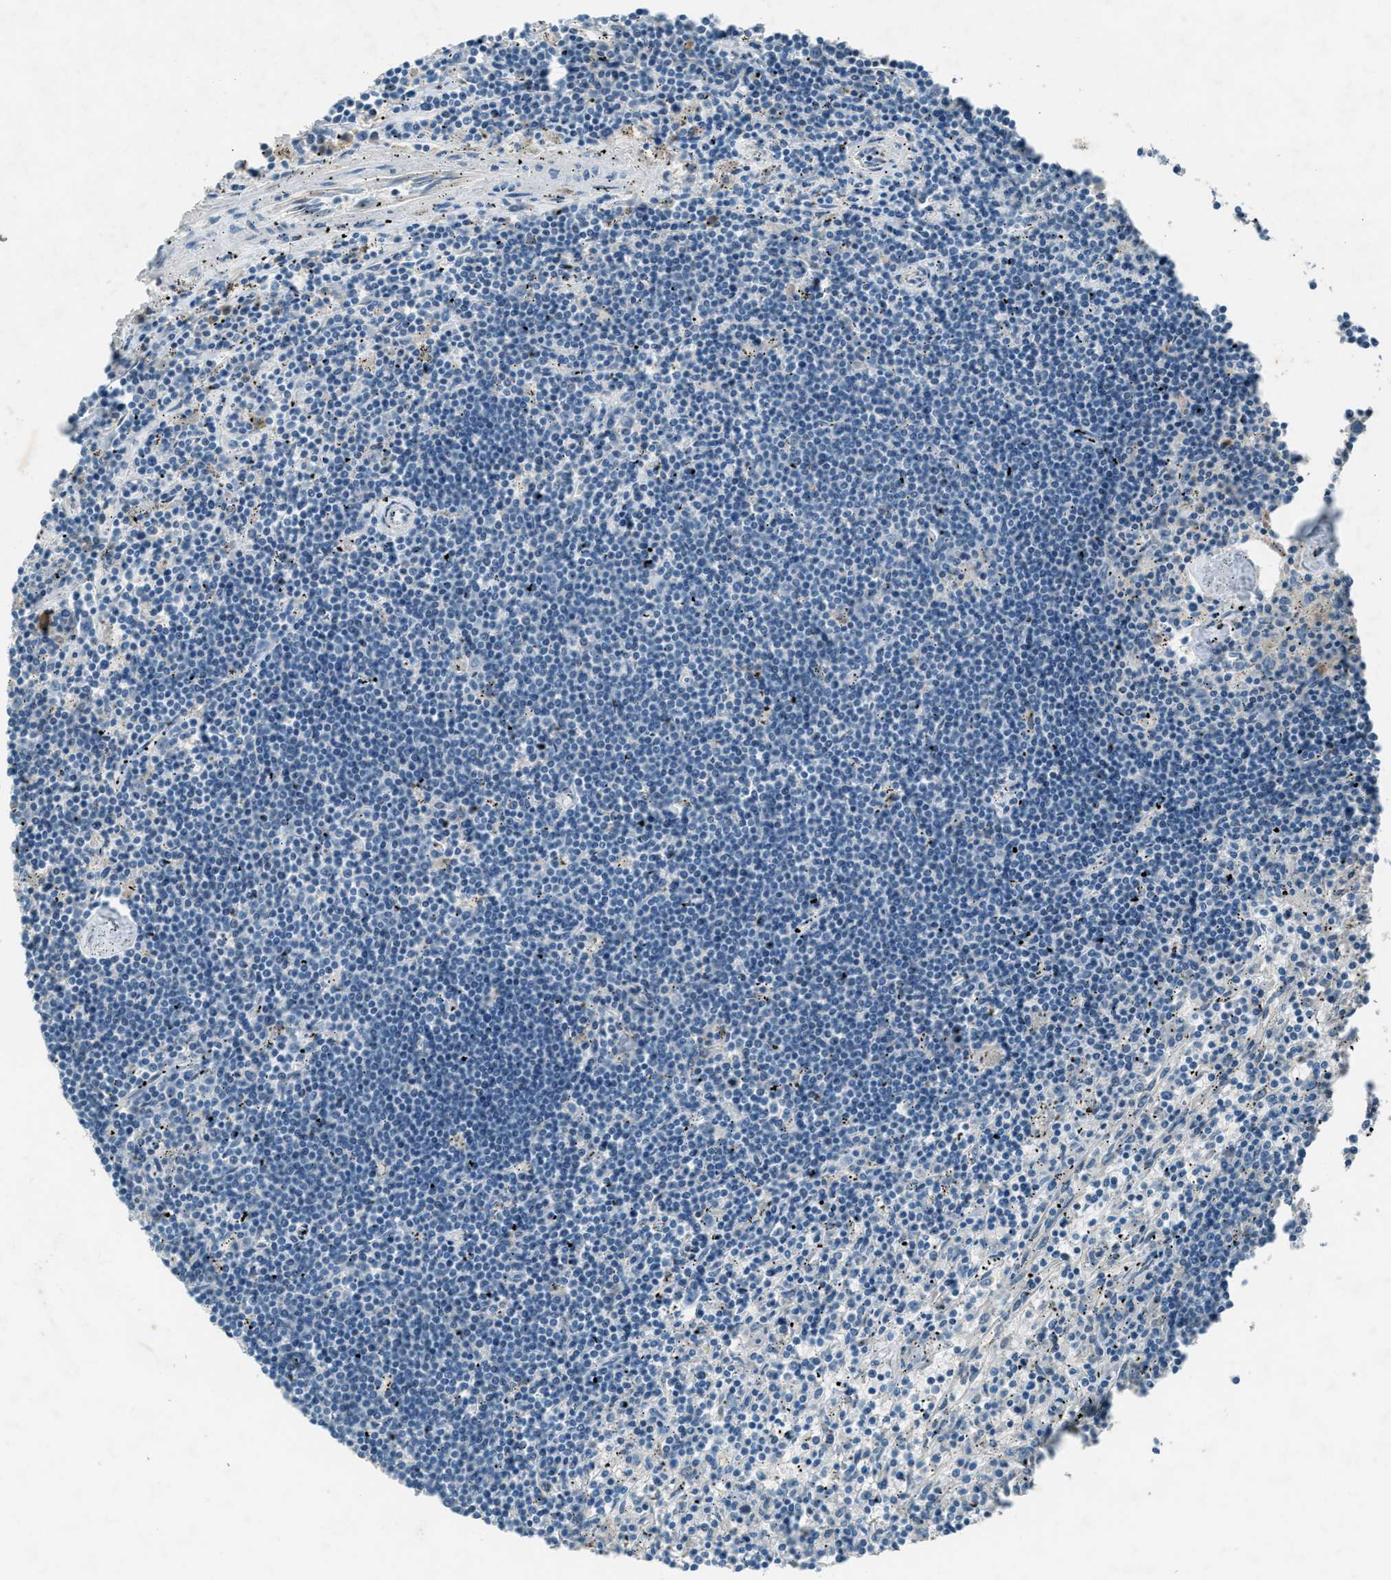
{"staining": {"intensity": "negative", "quantity": "none", "location": "none"}, "tissue": "lymphoma", "cell_type": "Tumor cells", "image_type": "cancer", "snomed": [{"axis": "morphology", "description": "Malignant lymphoma, non-Hodgkin's type, Low grade"}, {"axis": "topography", "description": "Spleen"}], "caption": "An IHC image of lymphoma is shown. There is no staining in tumor cells of lymphoma.", "gene": "FBLN2", "patient": {"sex": "male", "age": 76}}